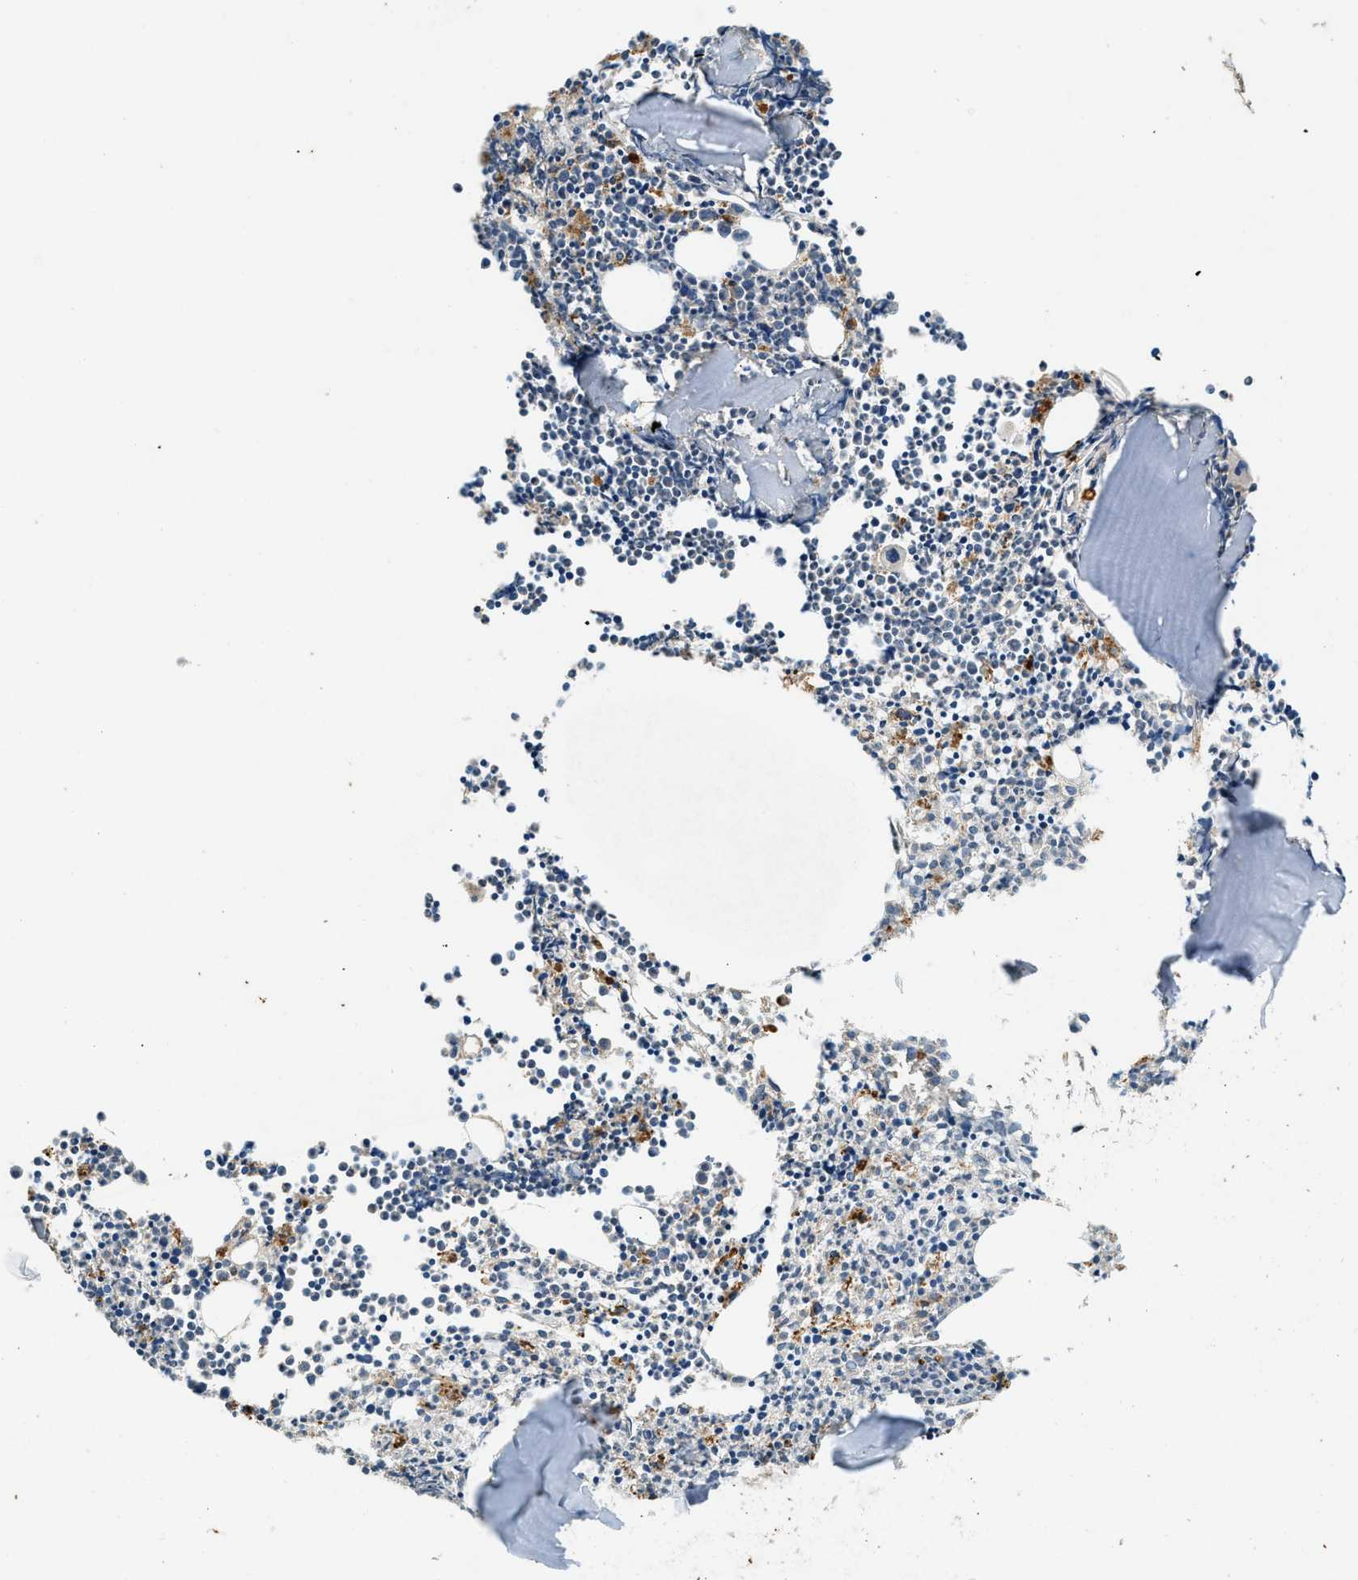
{"staining": {"intensity": "moderate", "quantity": "25%-75%", "location": "cytoplasmic/membranous"}, "tissue": "bone marrow", "cell_type": "Hematopoietic cells", "image_type": "normal", "snomed": [{"axis": "morphology", "description": "Normal tissue, NOS"}, {"axis": "morphology", "description": "Inflammation, NOS"}, {"axis": "topography", "description": "Bone marrow"}], "caption": "A micrograph of human bone marrow stained for a protein displays moderate cytoplasmic/membranous brown staining in hematopoietic cells.", "gene": "CTSB", "patient": {"sex": "female", "age": 53}}